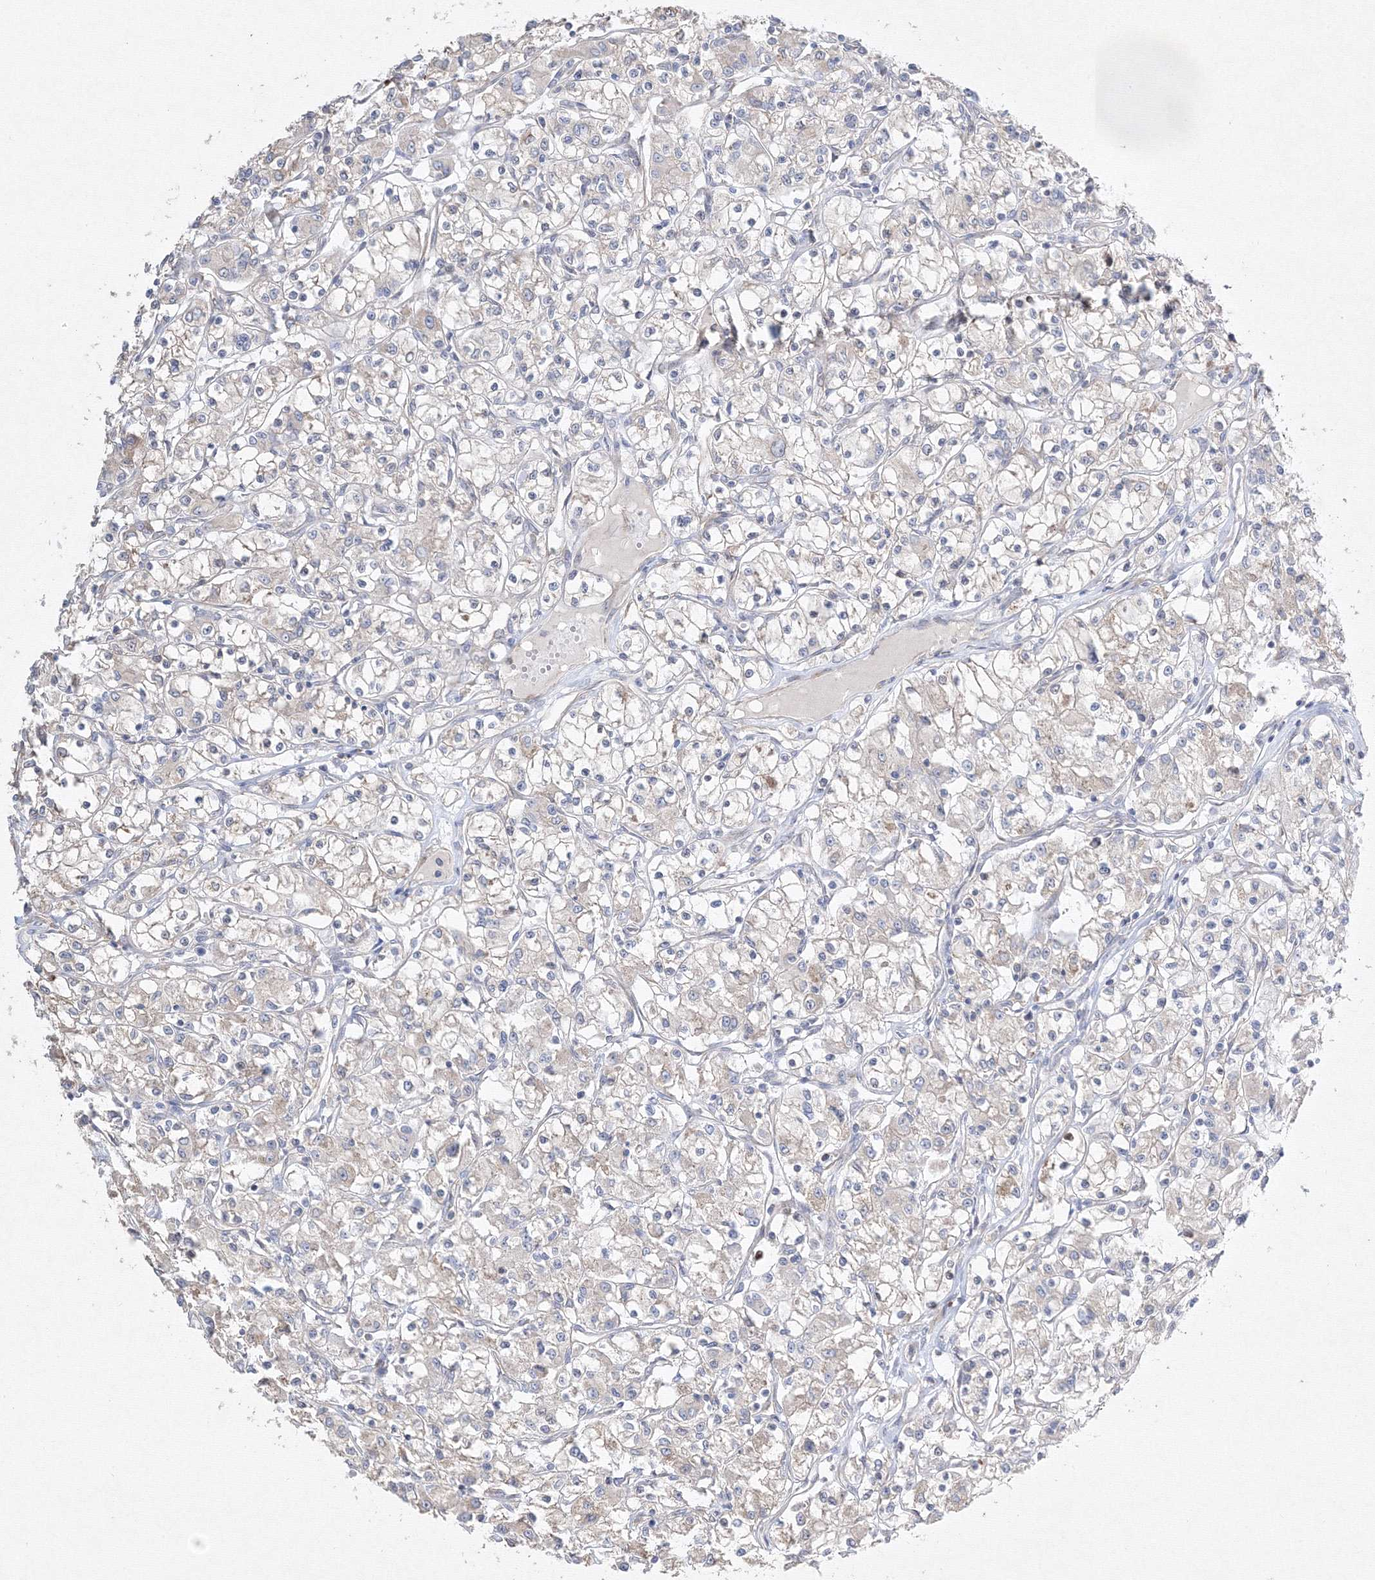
{"staining": {"intensity": "negative", "quantity": "none", "location": "none"}, "tissue": "renal cancer", "cell_type": "Tumor cells", "image_type": "cancer", "snomed": [{"axis": "morphology", "description": "Adenocarcinoma, NOS"}, {"axis": "topography", "description": "Kidney"}], "caption": "Tumor cells show no significant expression in renal cancer (adenocarcinoma). (Brightfield microscopy of DAB (3,3'-diaminobenzidine) IHC at high magnification).", "gene": "FBXL8", "patient": {"sex": "female", "age": 59}}